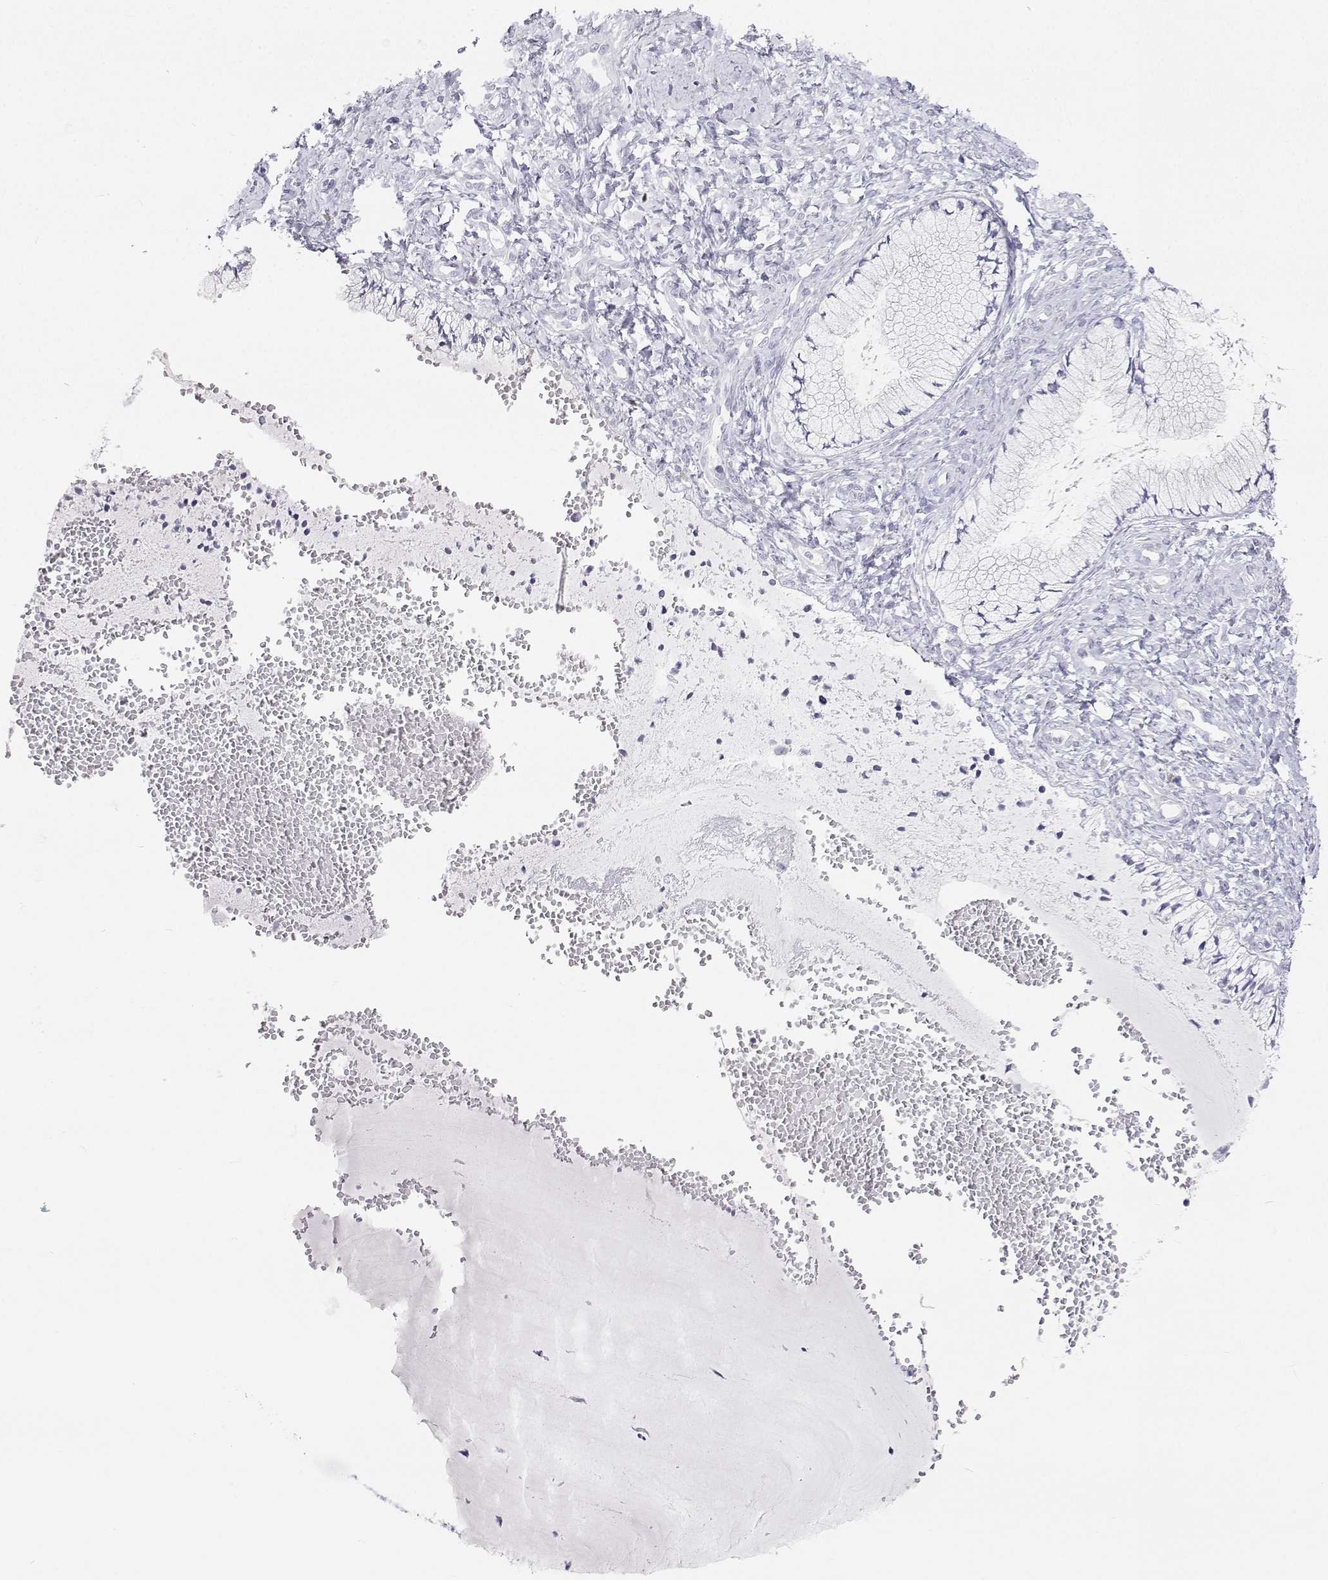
{"staining": {"intensity": "negative", "quantity": "none", "location": "none"}, "tissue": "cervix", "cell_type": "Glandular cells", "image_type": "normal", "snomed": [{"axis": "morphology", "description": "Normal tissue, NOS"}, {"axis": "topography", "description": "Cervix"}], "caption": "IHC photomicrograph of normal cervix stained for a protein (brown), which exhibits no staining in glandular cells. Nuclei are stained in blue.", "gene": "TTN", "patient": {"sex": "female", "age": 37}}